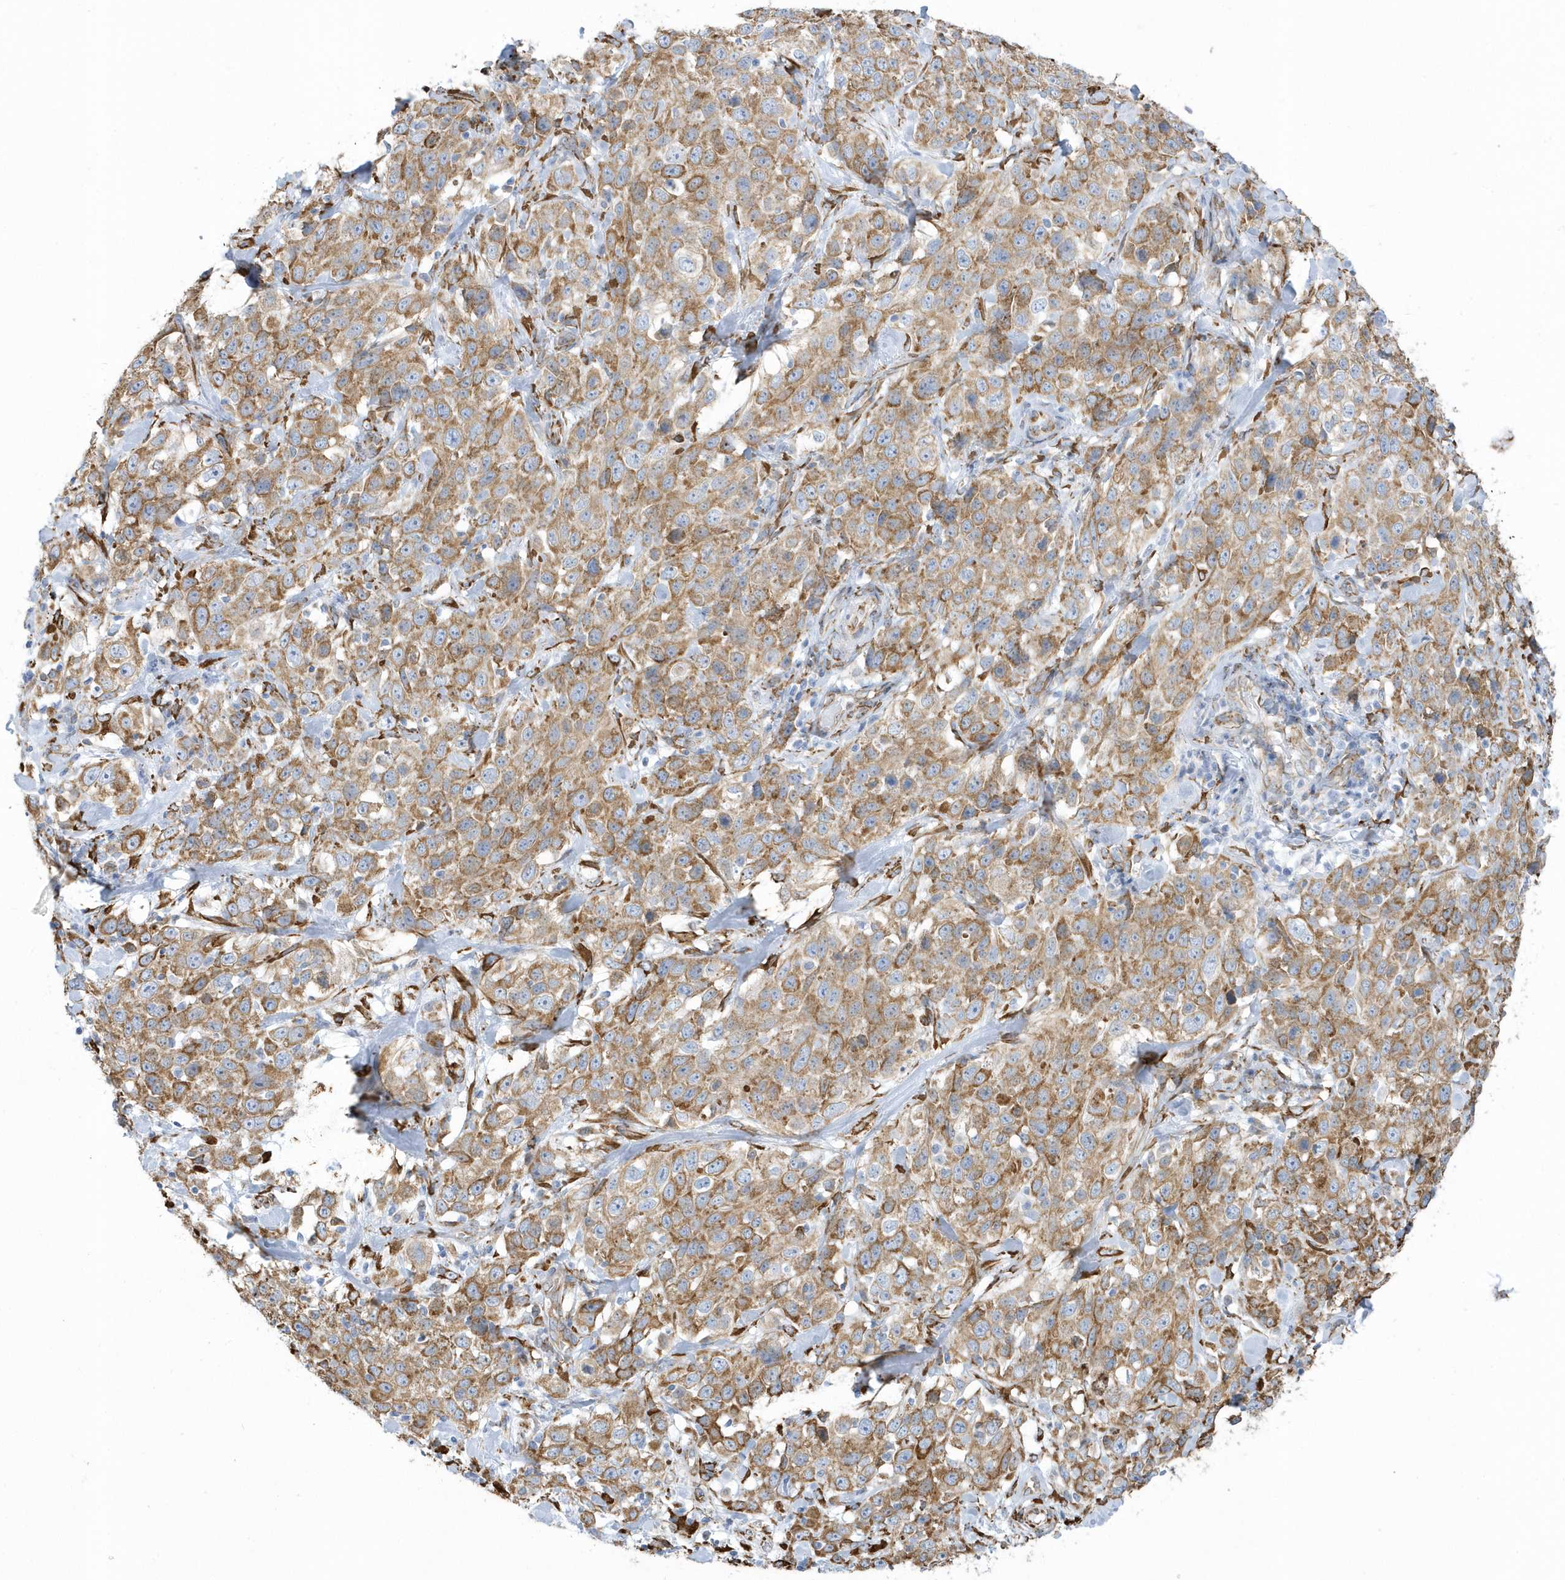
{"staining": {"intensity": "moderate", "quantity": ">75%", "location": "cytoplasmic/membranous"}, "tissue": "stomach cancer", "cell_type": "Tumor cells", "image_type": "cancer", "snomed": [{"axis": "morphology", "description": "Normal tissue, NOS"}, {"axis": "morphology", "description": "Adenocarcinoma, NOS"}, {"axis": "topography", "description": "Lymph node"}, {"axis": "topography", "description": "Stomach"}], "caption": "Protein staining exhibits moderate cytoplasmic/membranous staining in about >75% of tumor cells in stomach adenocarcinoma.", "gene": "DCAF1", "patient": {"sex": "male", "age": 48}}